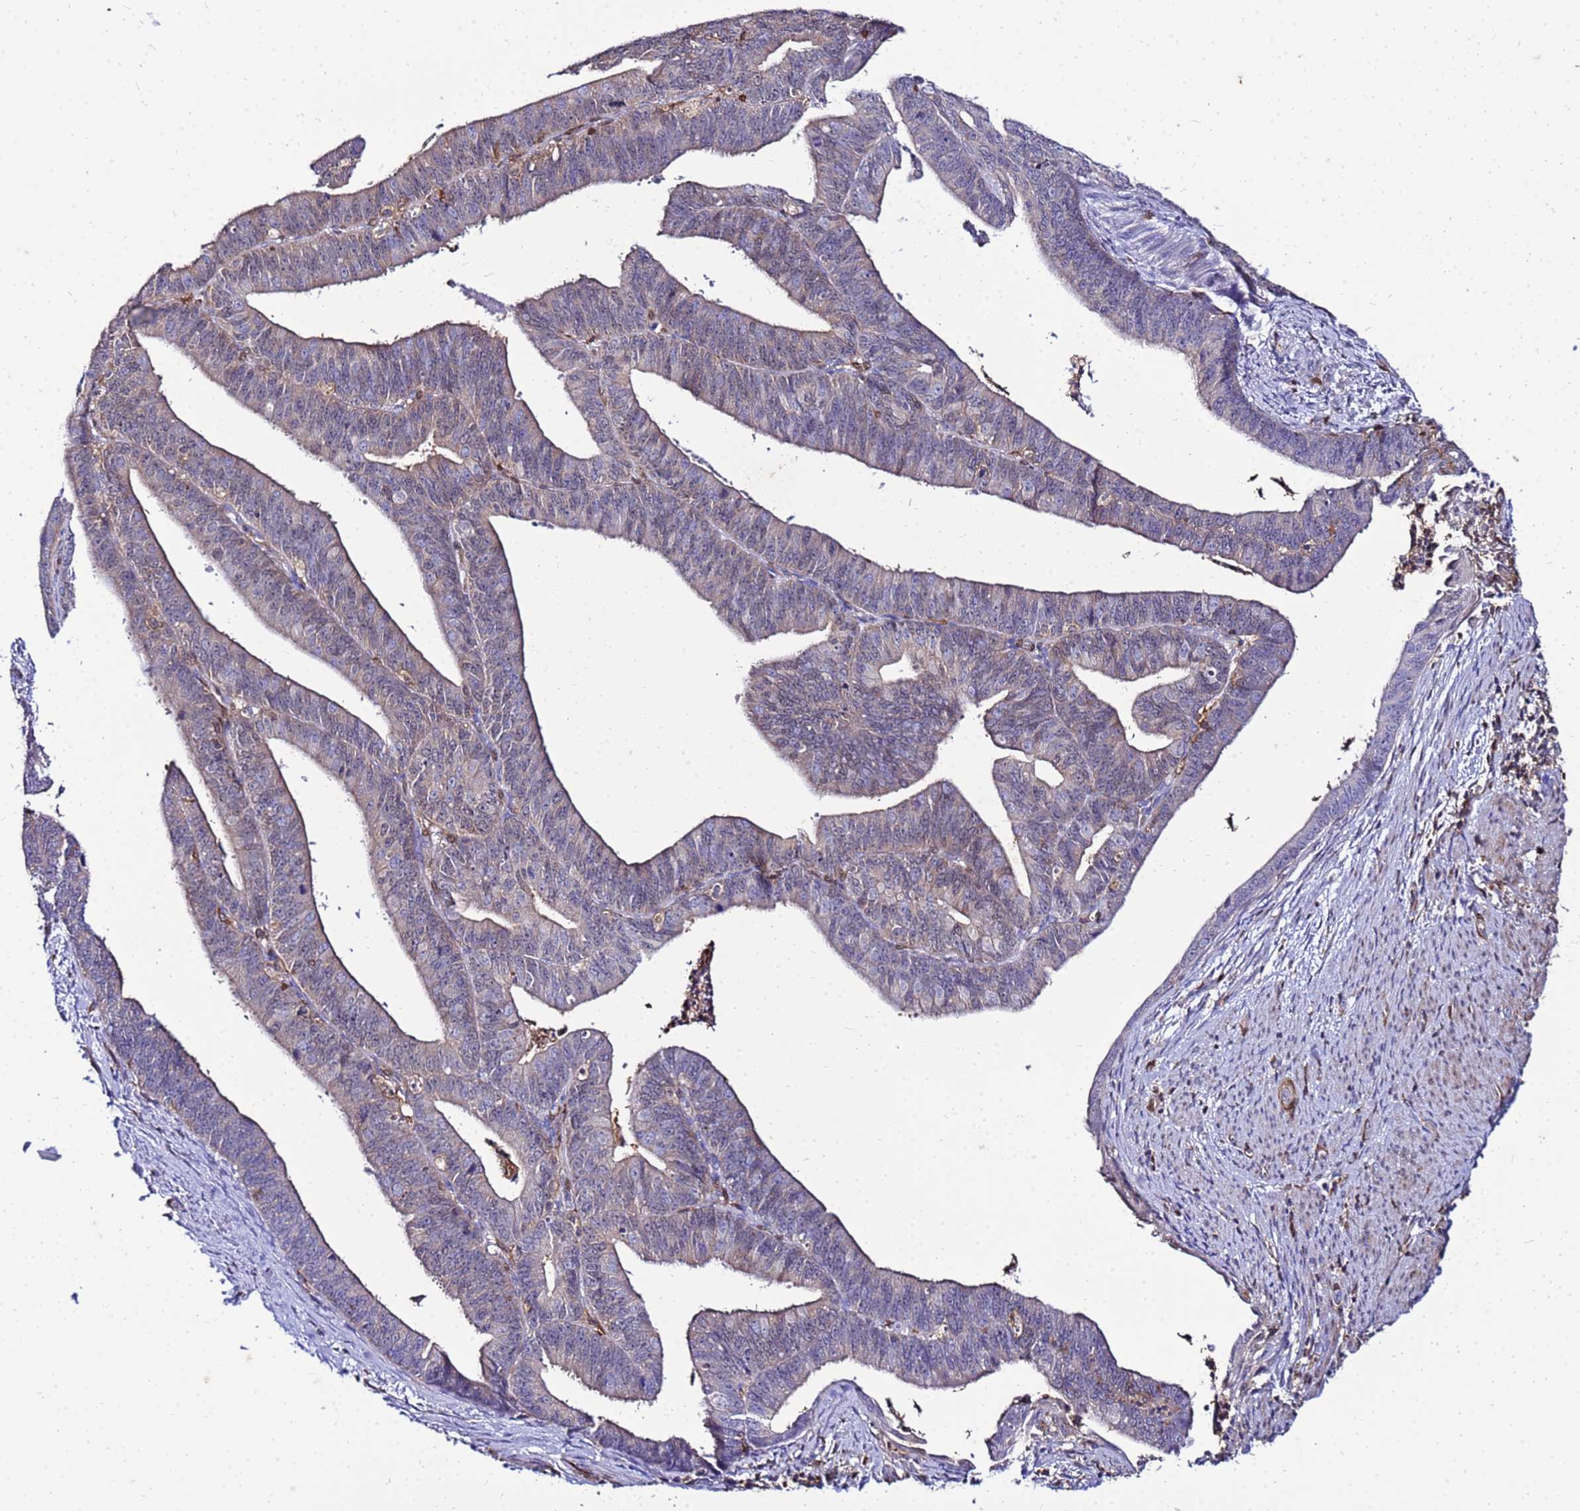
{"staining": {"intensity": "weak", "quantity": "<25%", "location": "cytoplasmic/membranous"}, "tissue": "endometrial cancer", "cell_type": "Tumor cells", "image_type": "cancer", "snomed": [{"axis": "morphology", "description": "Adenocarcinoma, NOS"}, {"axis": "topography", "description": "Endometrium"}], "caption": "Immunohistochemistry (IHC) of endometrial cancer (adenocarcinoma) shows no staining in tumor cells.", "gene": "DBNDD2", "patient": {"sex": "female", "age": 73}}